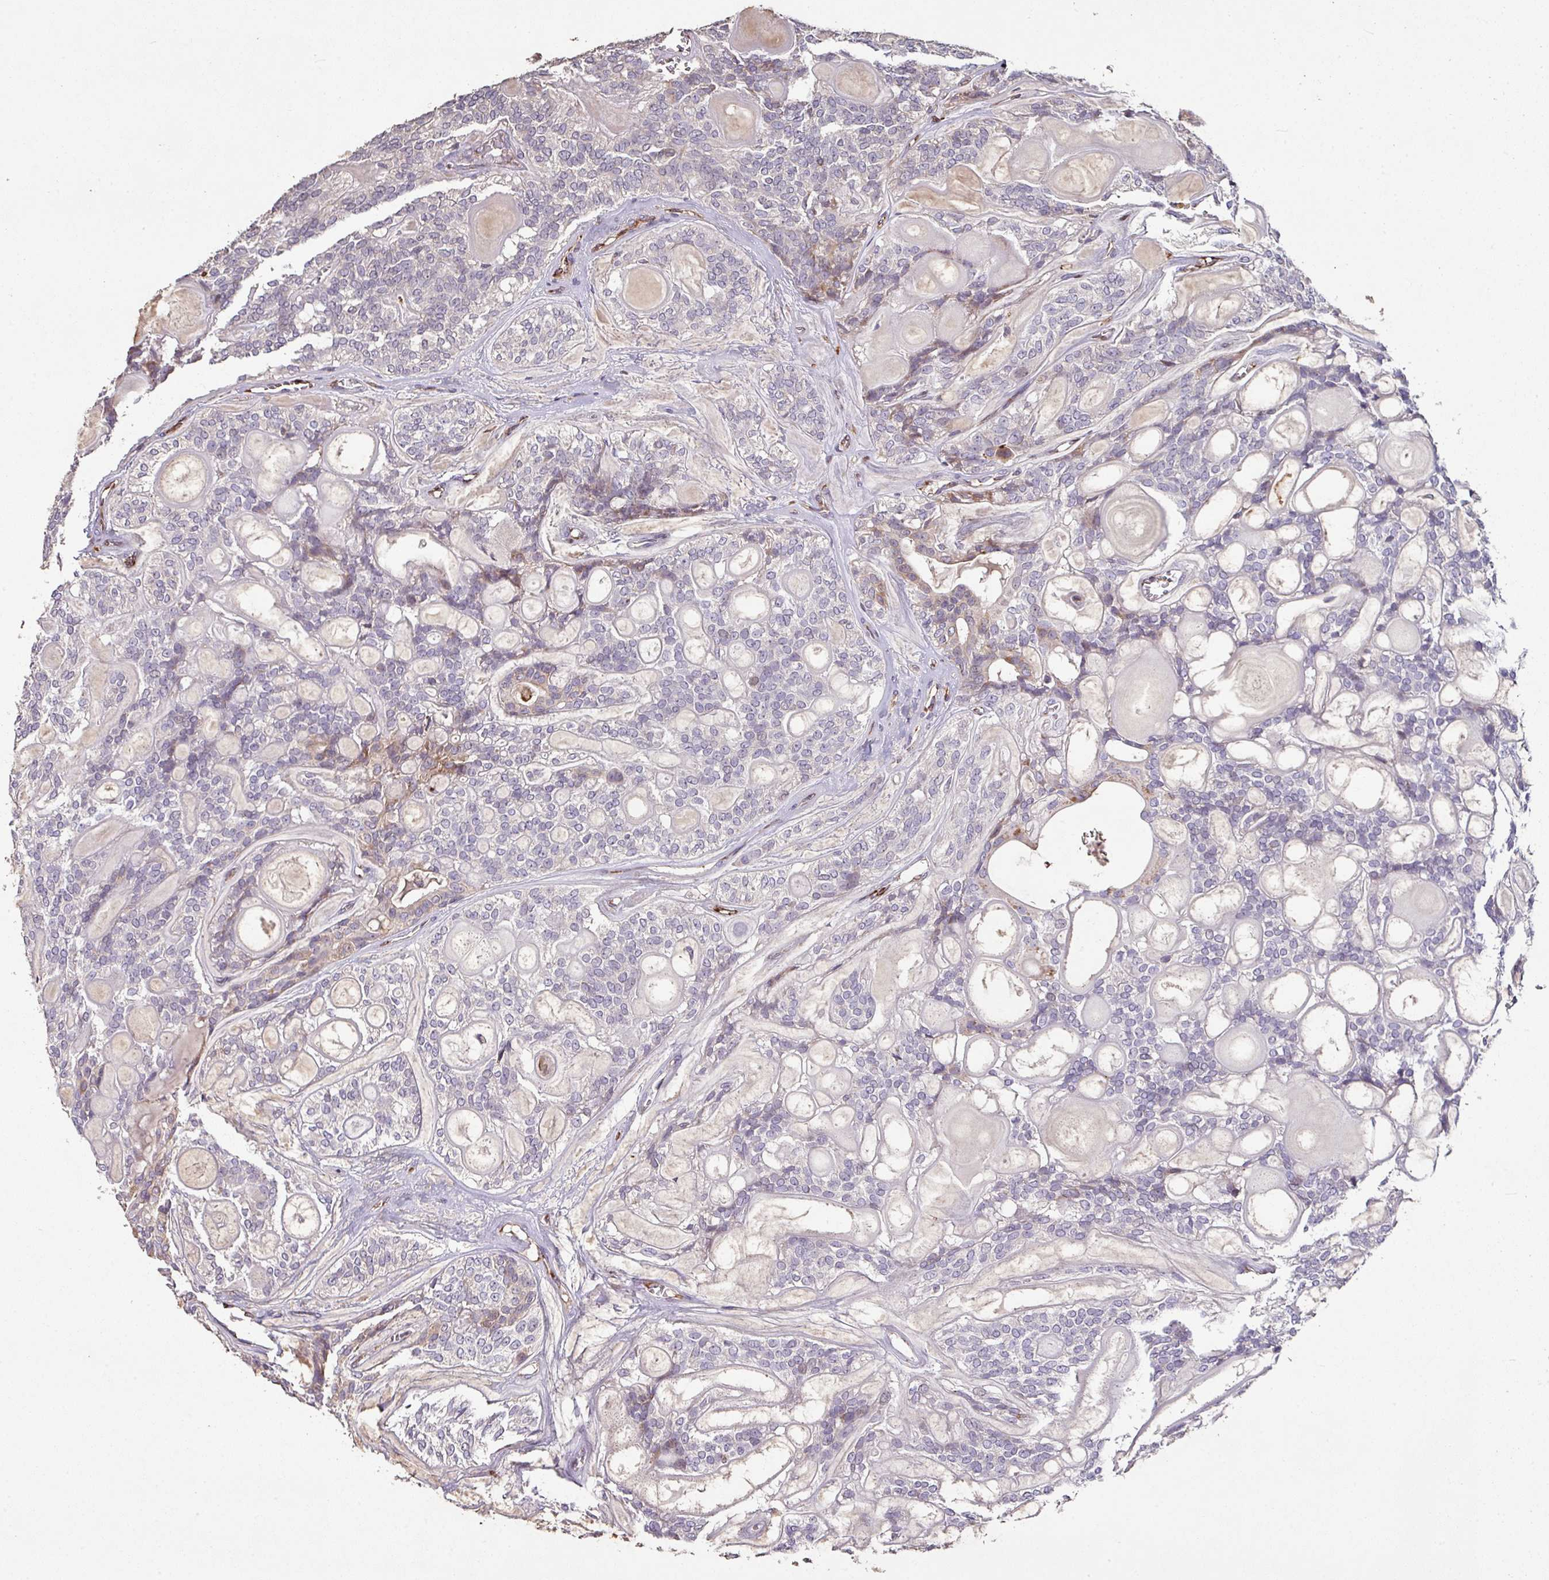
{"staining": {"intensity": "negative", "quantity": "none", "location": "none"}, "tissue": "head and neck cancer", "cell_type": "Tumor cells", "image_type": "cancer", "snomed": [{"axis": "morphology", "description": "Adenocarcinoma, NOS"}, {"axis": "topography", "description": "Head-Neck"}], "caption": "Tumor cells are negative for brown protein staining in head and neck cancer (adenocarcinoma).", "gene": "RPL23A", "patient": {"sex": "male", "age": 66}}